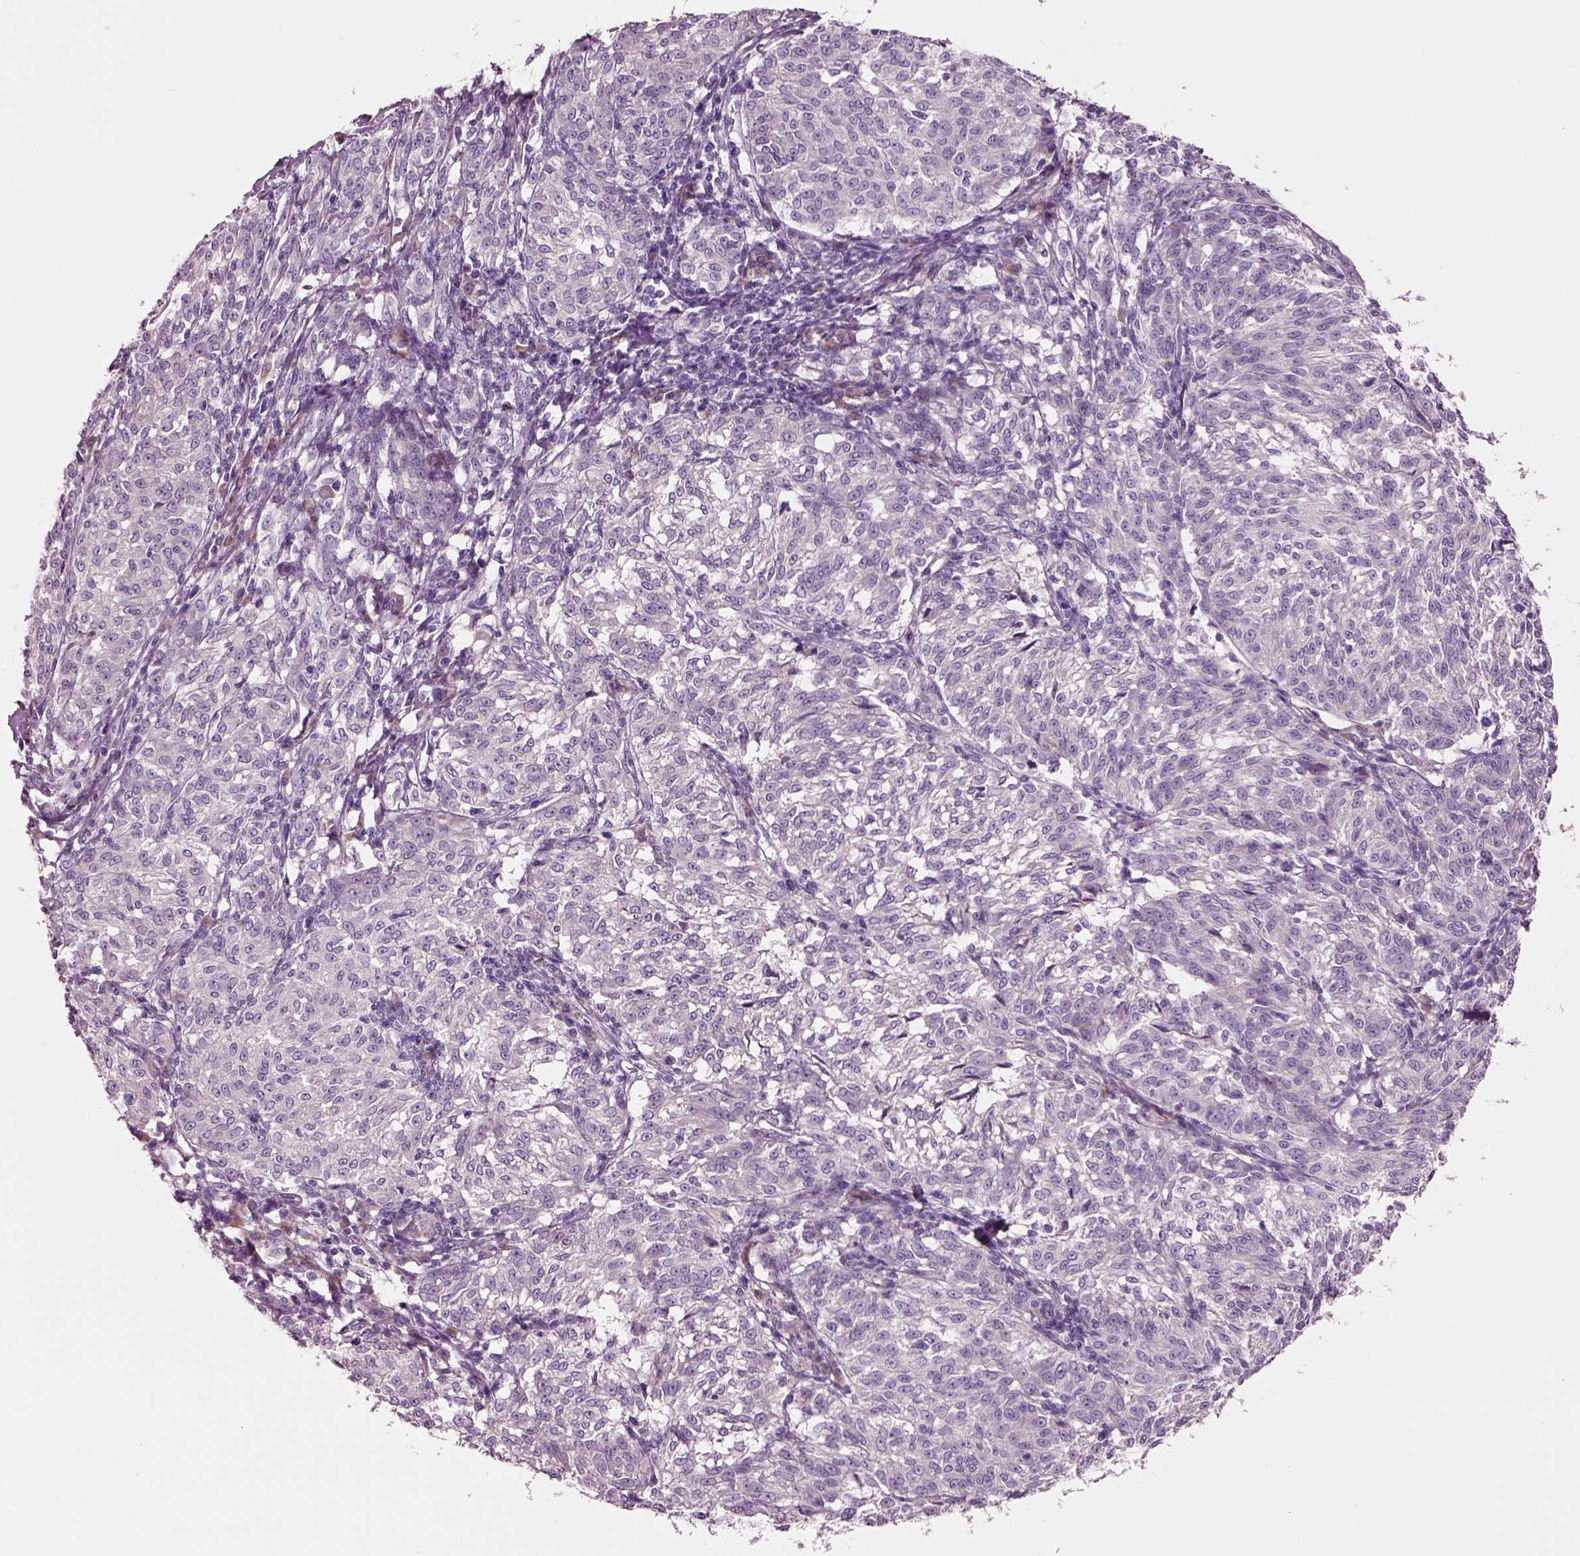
{"staining": {"intensity": "negative", "quantity": "none", "location": "none"}, "tissue": "melanoma", "cell_type": "Tumor cells", "image_type": "cancer", "snomed": [{"axis": "morphology", "description": "Malignant melanoma, NOS"}, {"axis": "topography", "description": "Skin"}], "caption": "Immunohistochemistry of human malignant melanoma reveals no staining in tumor cells.", "gene": "PLPP7", "patient": {"sex": "female", "age": 72}}